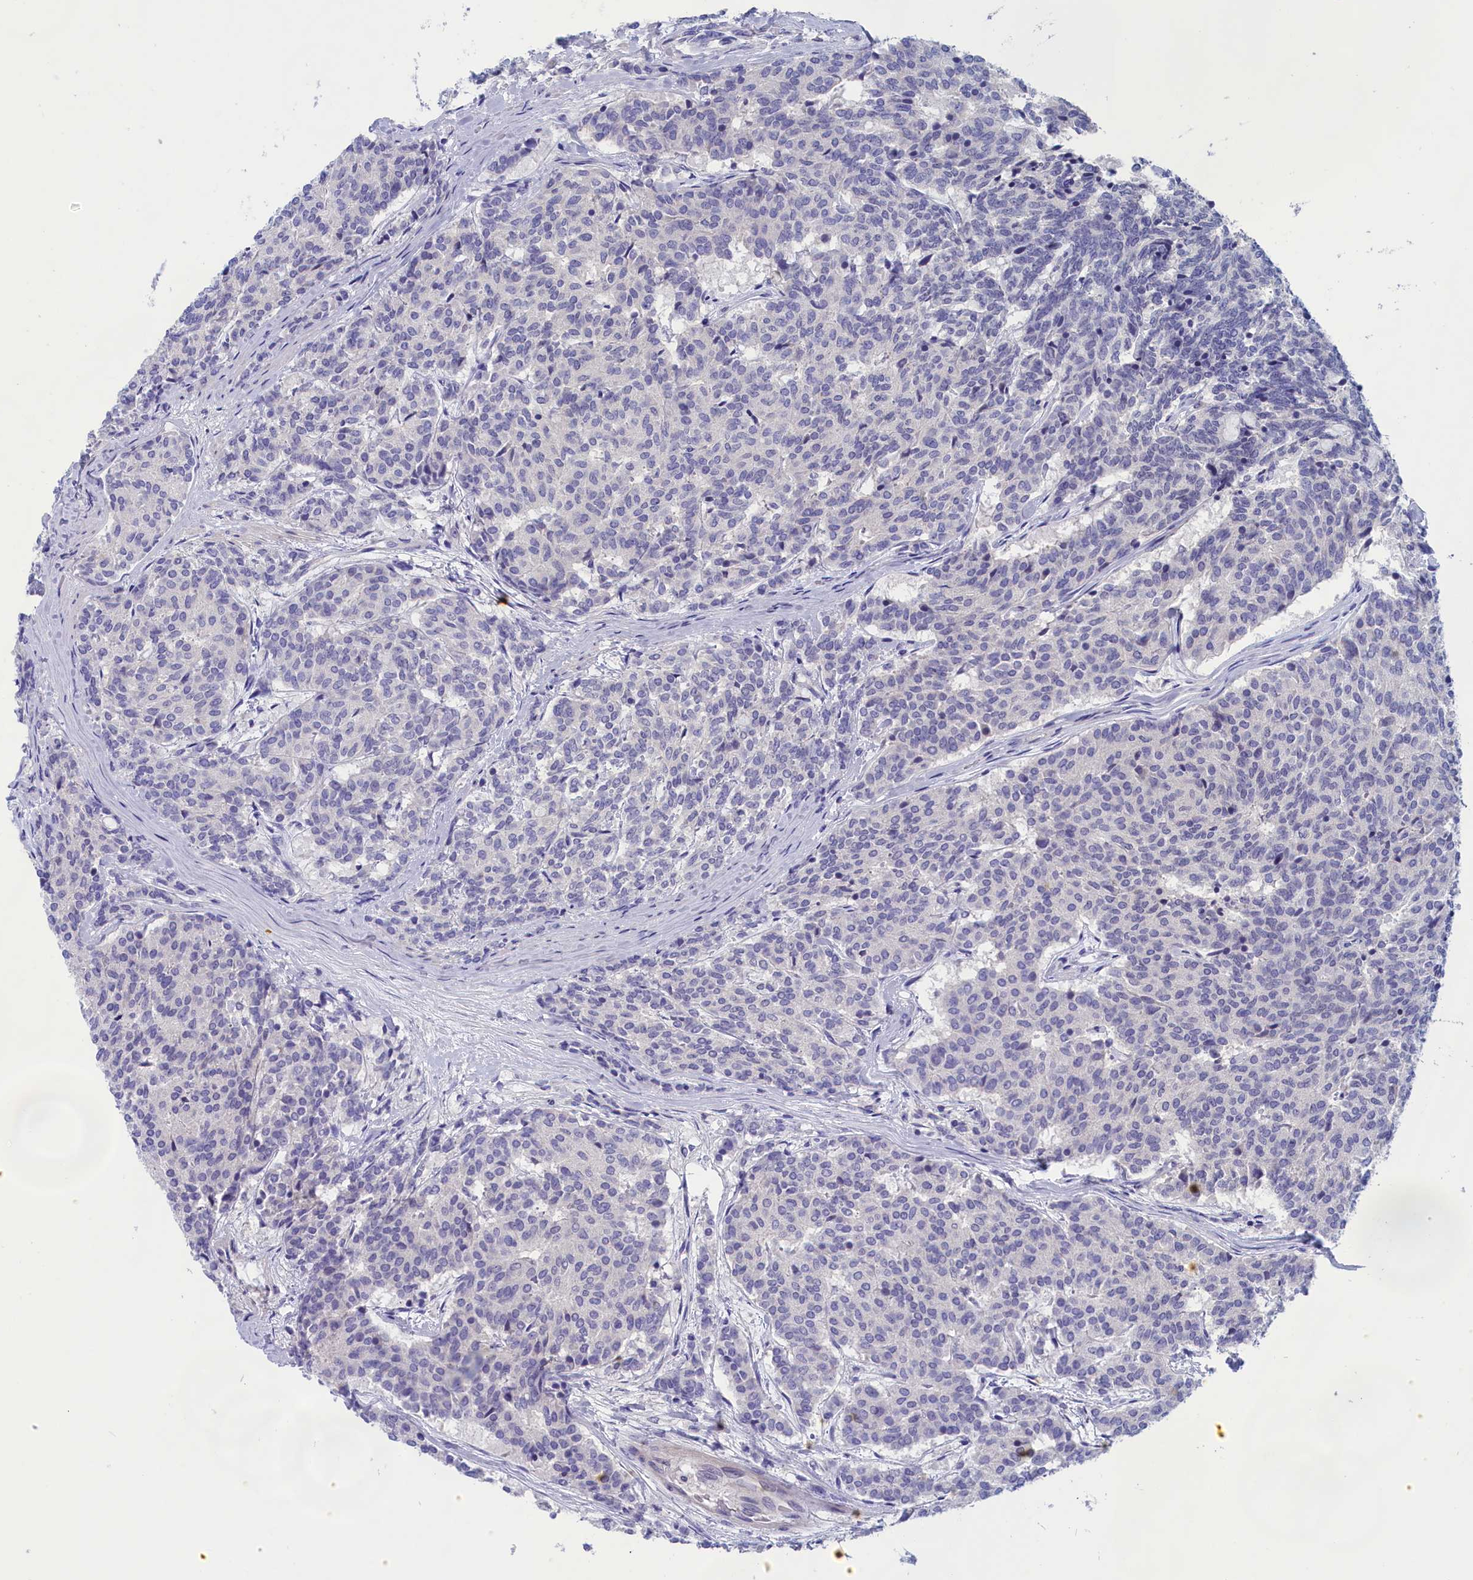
{"staining": {"intensity": "negative", "quantity": "none", "location": "none"}, "tissue": "carcinoid", "cell_type": "Tumor cells", "image_type": "cancer", "snomed": [{"axis": "morphology", "description": "Carcinoid, malignant, NOS"}, {"axis": "topography", "description": "Pancreas"}], "caption": "IHC of human malignant carcinoid exhibits no positivity in tumor cells.", "gene": "VPS35L", "patient": {"sex": "female", "age": 54}}